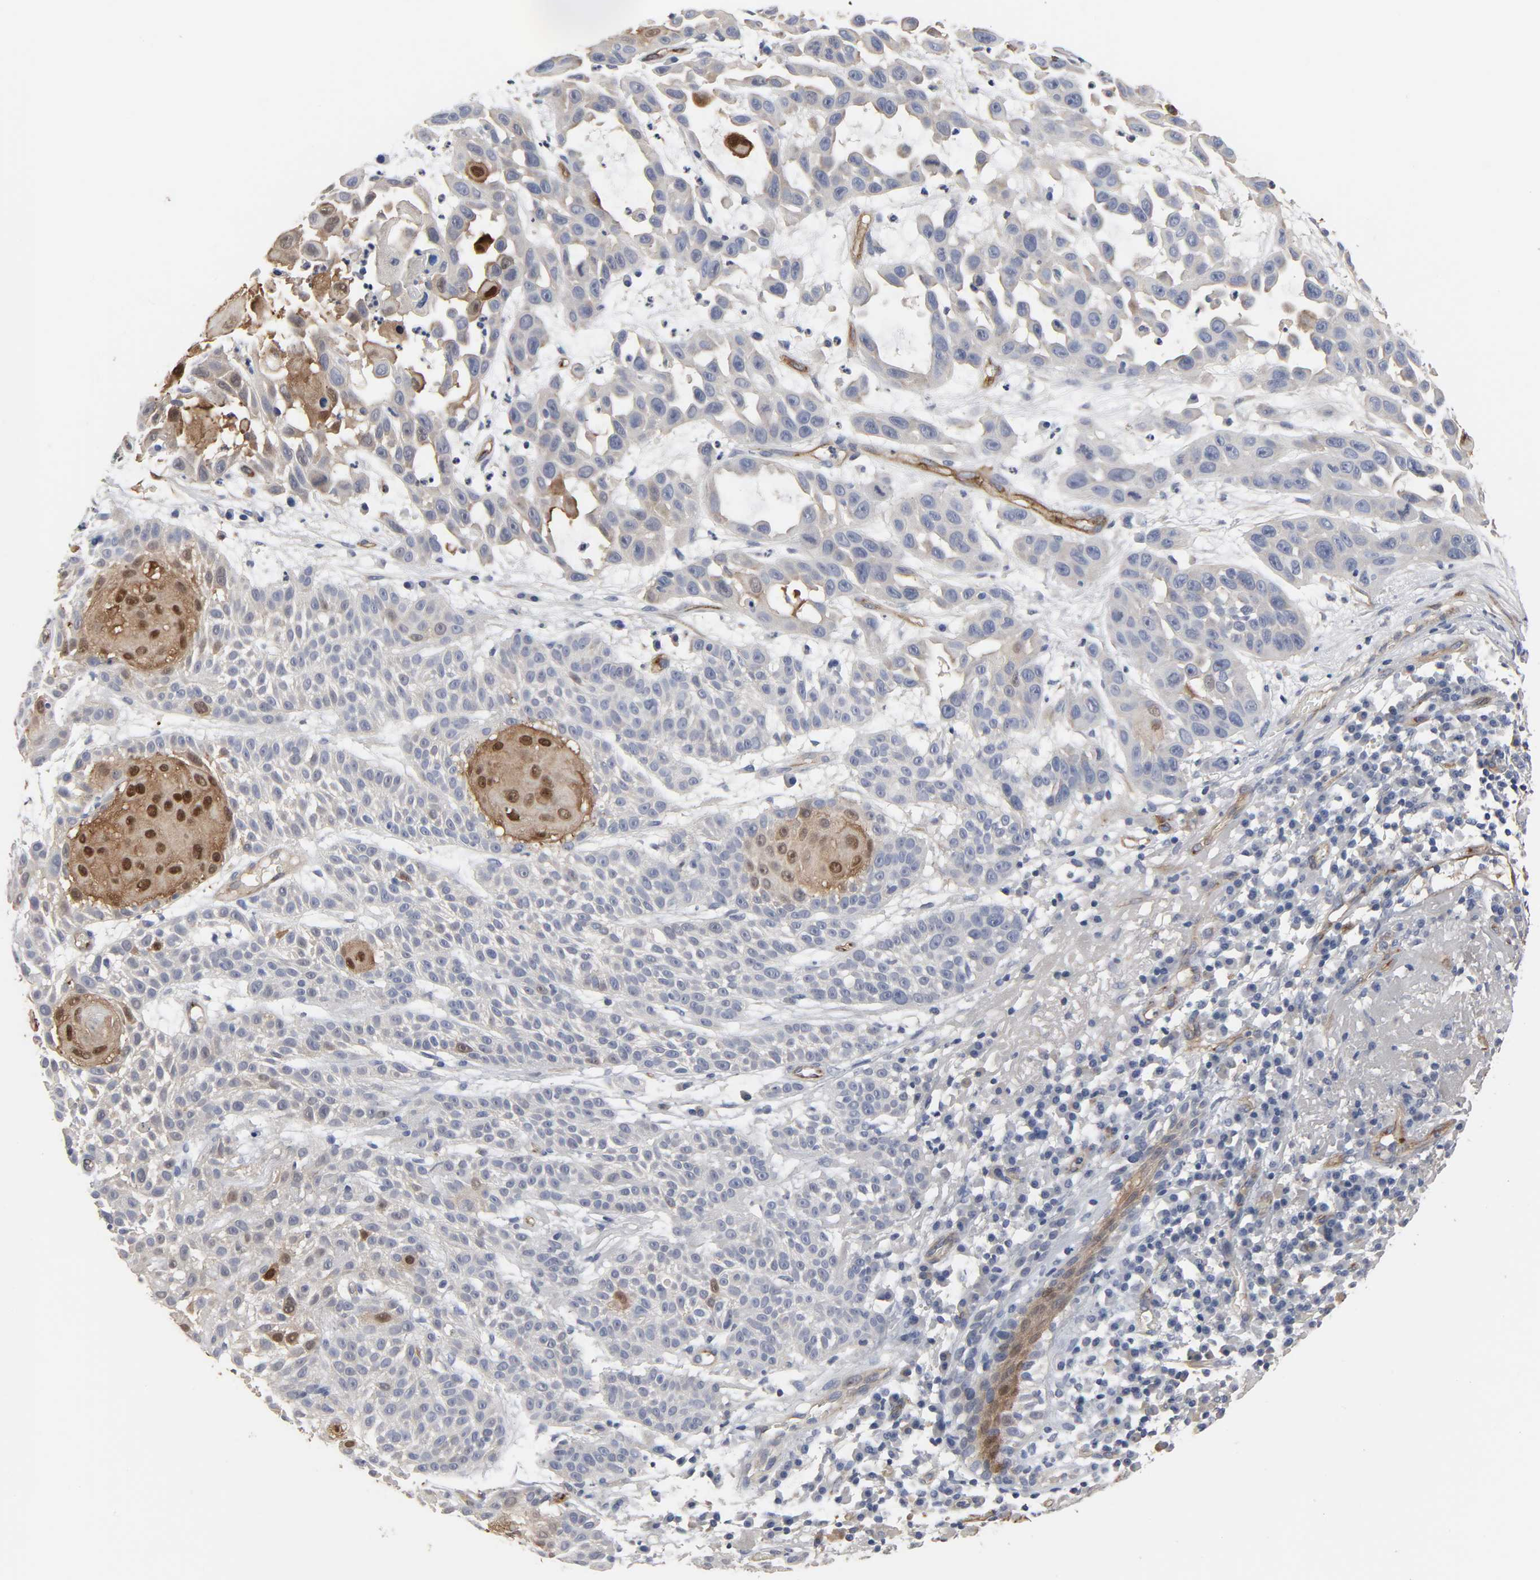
{"staining": {"intensity": "strong", "quantity": "<25%", "location": "cytoplasmic/membranous,nuclear"}, "tissue": "skin cancer", "cell_type": "Tumor cells", "image_type": "cancer", "snomed": [{"axis": "morphology", "description": "Squamous cell carcinoma, NOS"}, {"axis": "topography", "description": "Skin"}], "caption": "Tumor cells demonstrate strong cytoplasmic/membranous and nuclear positivity in approximately <25% of cells in skin cancer. The staining was performed using DAB, with brown indicating positive protein expression. Nuclei are stained blue with hematoxylin.", "gene": "KDR", "patient": {"sex": "male", "age": 81}}